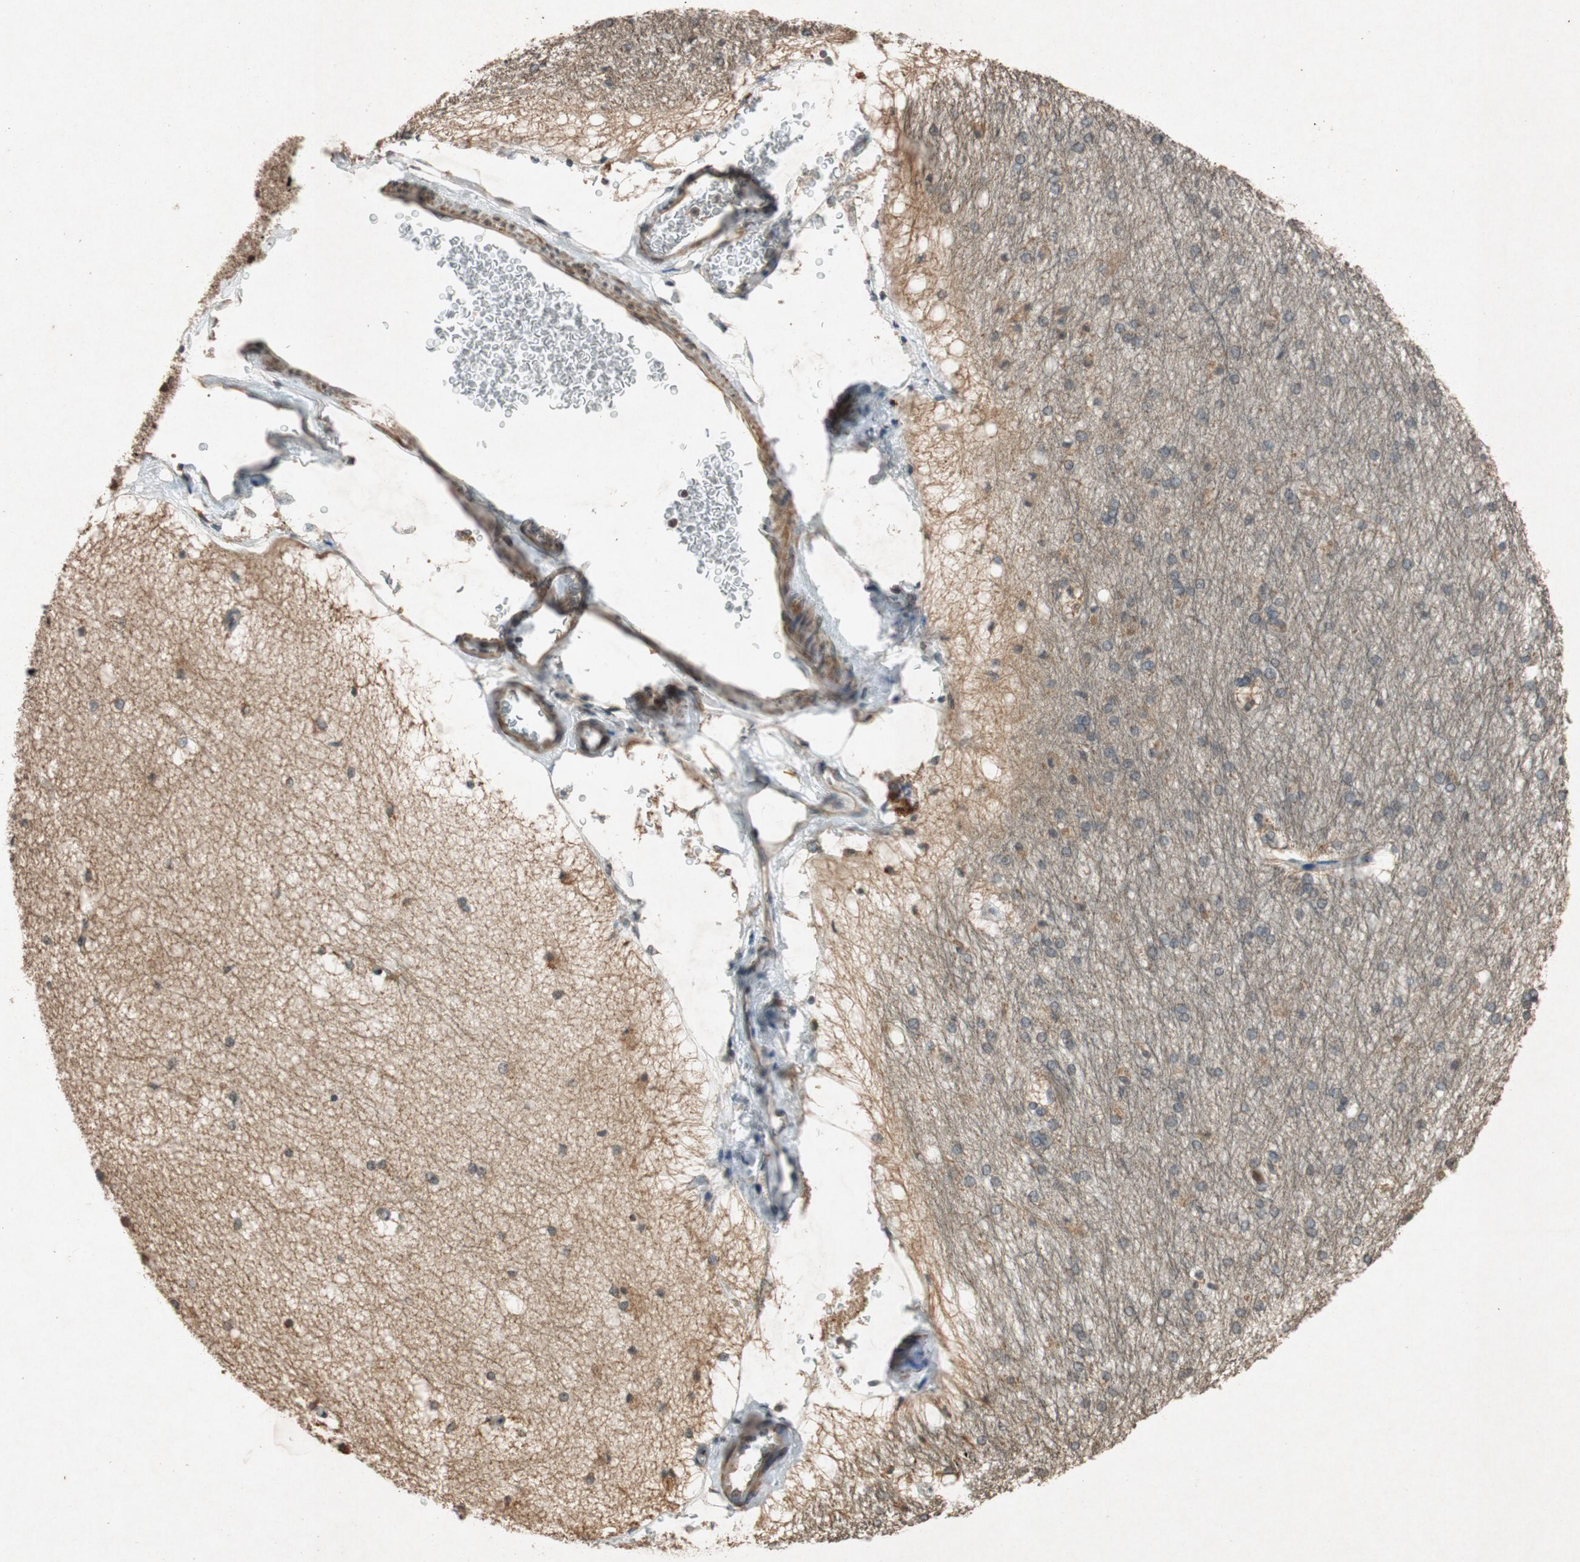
{"staining": {"intensity": "negative", "quantity": "none", "location": "none"}, "tissue": "hippocampus", "cell_type": "Glial cells", "image_type": "normal", "snomed": [{"axis": "morphology", "description": "Normal tissue, NOS"}, {"axis": "topography", "description": "Hippocampus"}], "caption": "Immunohistochemical staining of normal human hippocampus shows no significant positivity in glial cells. (Stains: DAB (3,3'-diaminobenzidine) immunohistochemistry (IHC) with hematoxylin counter stain, Microscopy: brightfield microscopy at high magnification).", "gene": "ATP2C1", "patient": {"sex": "female", "age": 19}}